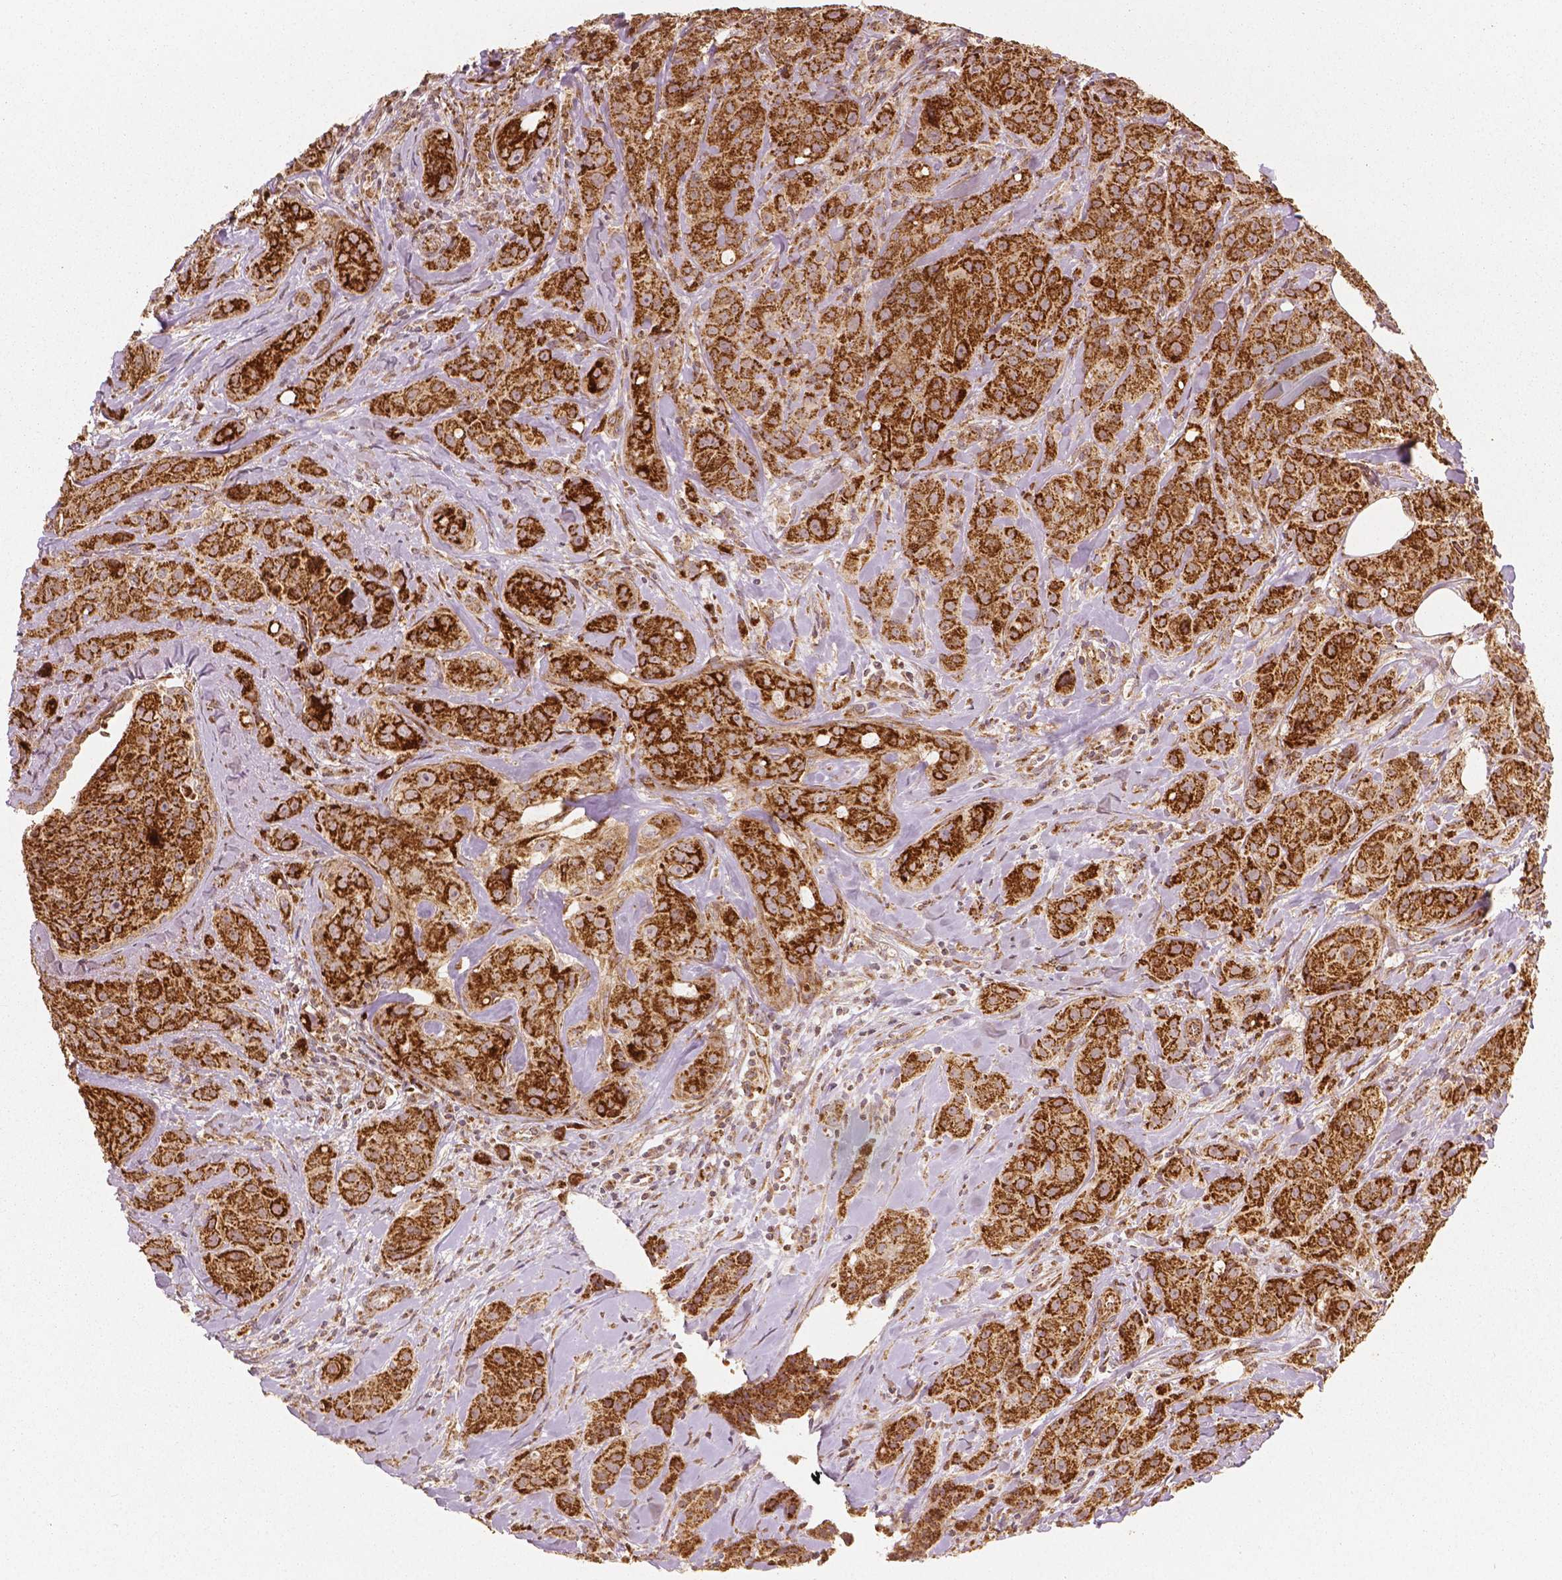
{"staining": {"intensity": "strong", "quantity": ">75%", "location": "cytoplasmic/membranous"}, "tissue": "breast cancer", "cell_type": "Tumor cells", "image_type": "cancer", "snomed": [{"axis": "morphology", "description": "Duct carcinoma"}, {"axis": "topography", "description": "Breast"}], "caption": "Breast cancer (infiltrating ductal carcinoma) stained for a protein exhibits strong cytoplasmic/membranous positivity in tumor cells. The staining was performed using DAB, with brown indicating positive protein expression. Nuclei are stained blue with hematoxylin.", "gene": "PGAM5", "patient": {"sex": "female", "age": 43}}